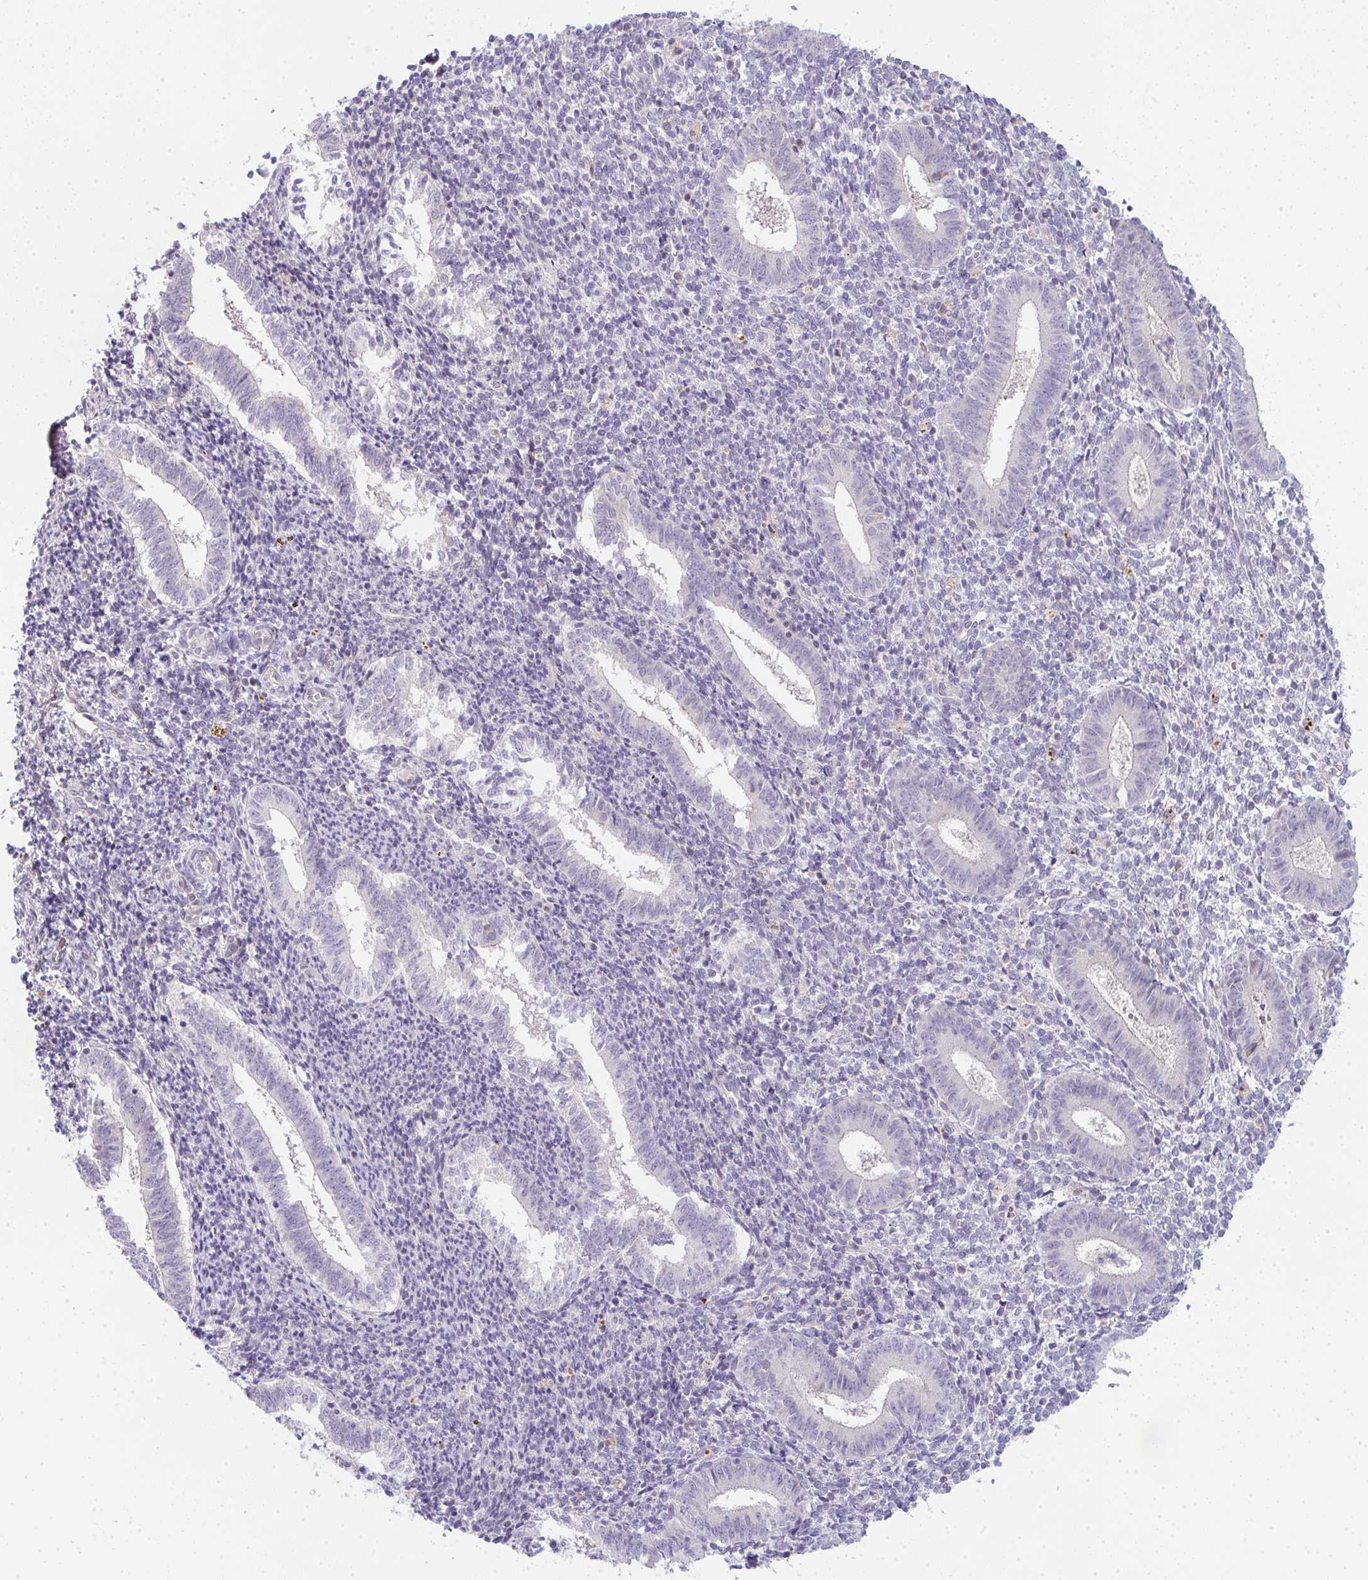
{"staining": {"intensity": "negative", "quantity": "none", "location": "none"}, "tissue": "endometrium", "cell_type": "Cells in endometrial stroma", "image_type": "normal", "snomed": [{"axis": "morphology", "description": "Normal tissue, NOS"}, {"axis": "topography", "description": "Endometrium"}], "caption": "A high-resolution image shows immunohistochemistry staining of benign endometrium, which displays no significant expression in cells in endometrial stroma.", "gene": "TNFRSF10A", "patient": {"sex": "female", "age": 25}}